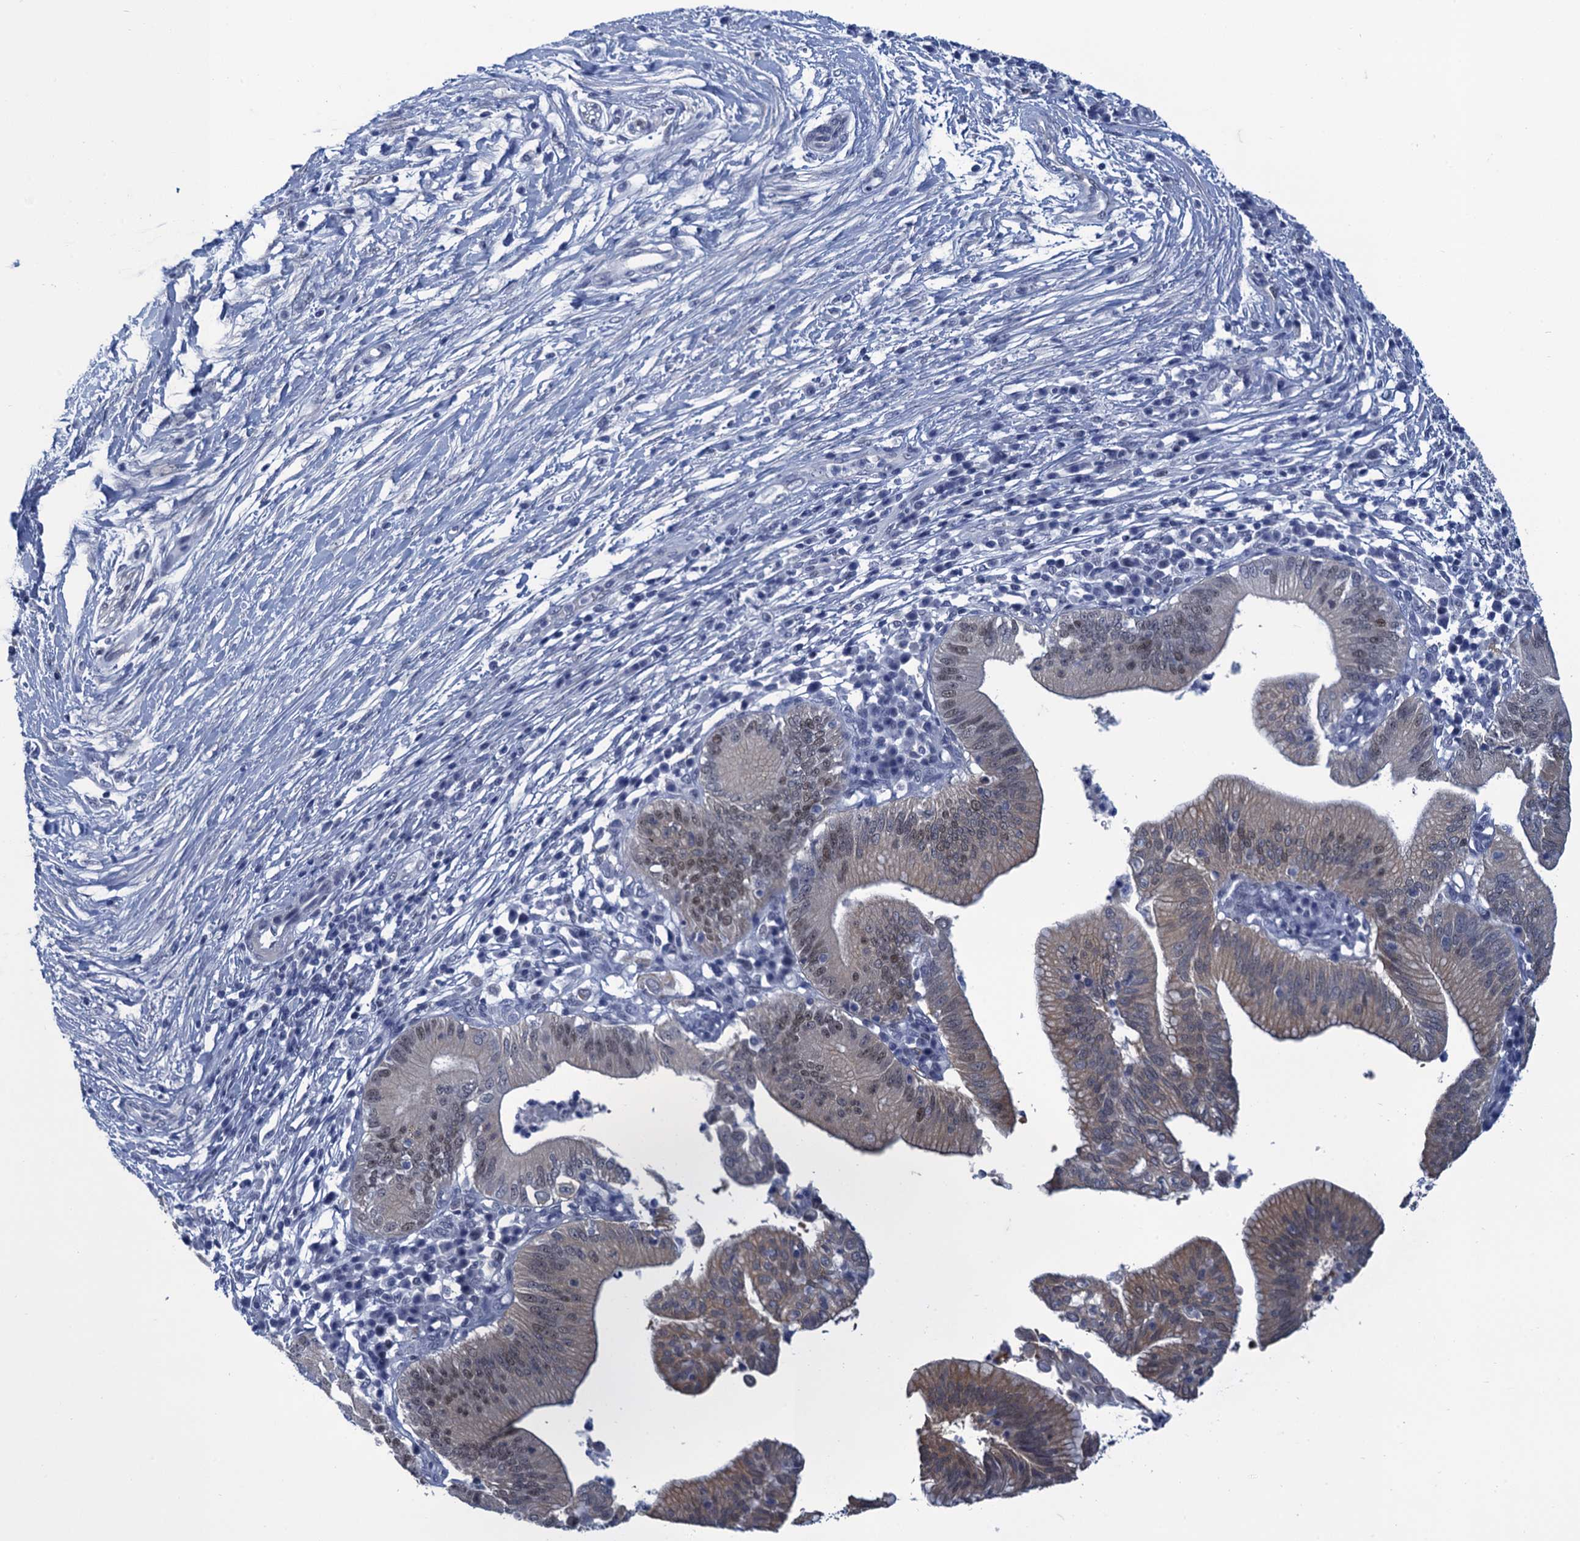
{"staining": {"intensity": "weak", "quantity": "25%-75%", "location": "cytoplasmic/membranous,nuclear"}, "tissue": "pancreatic cancer", "cell_type": "Tumor cells", "image_type": "cancer", "snomed": [{"axis": "morphology", "description": "Adenocarcinoma, NOS"}, {"axis": "topography", "description": "Pancreas"}], "caption": "Immunohistochemistry (IHC) image of human pancreatic adenocarcinoma stained for a protein (brown), which demonstrates low levels of weak cytoplasmic/membranous and nuclear staining in about 25%-75% of tumor cells.", "gene": "GINS3", "patient": {"sex": "male", "age": 68}}